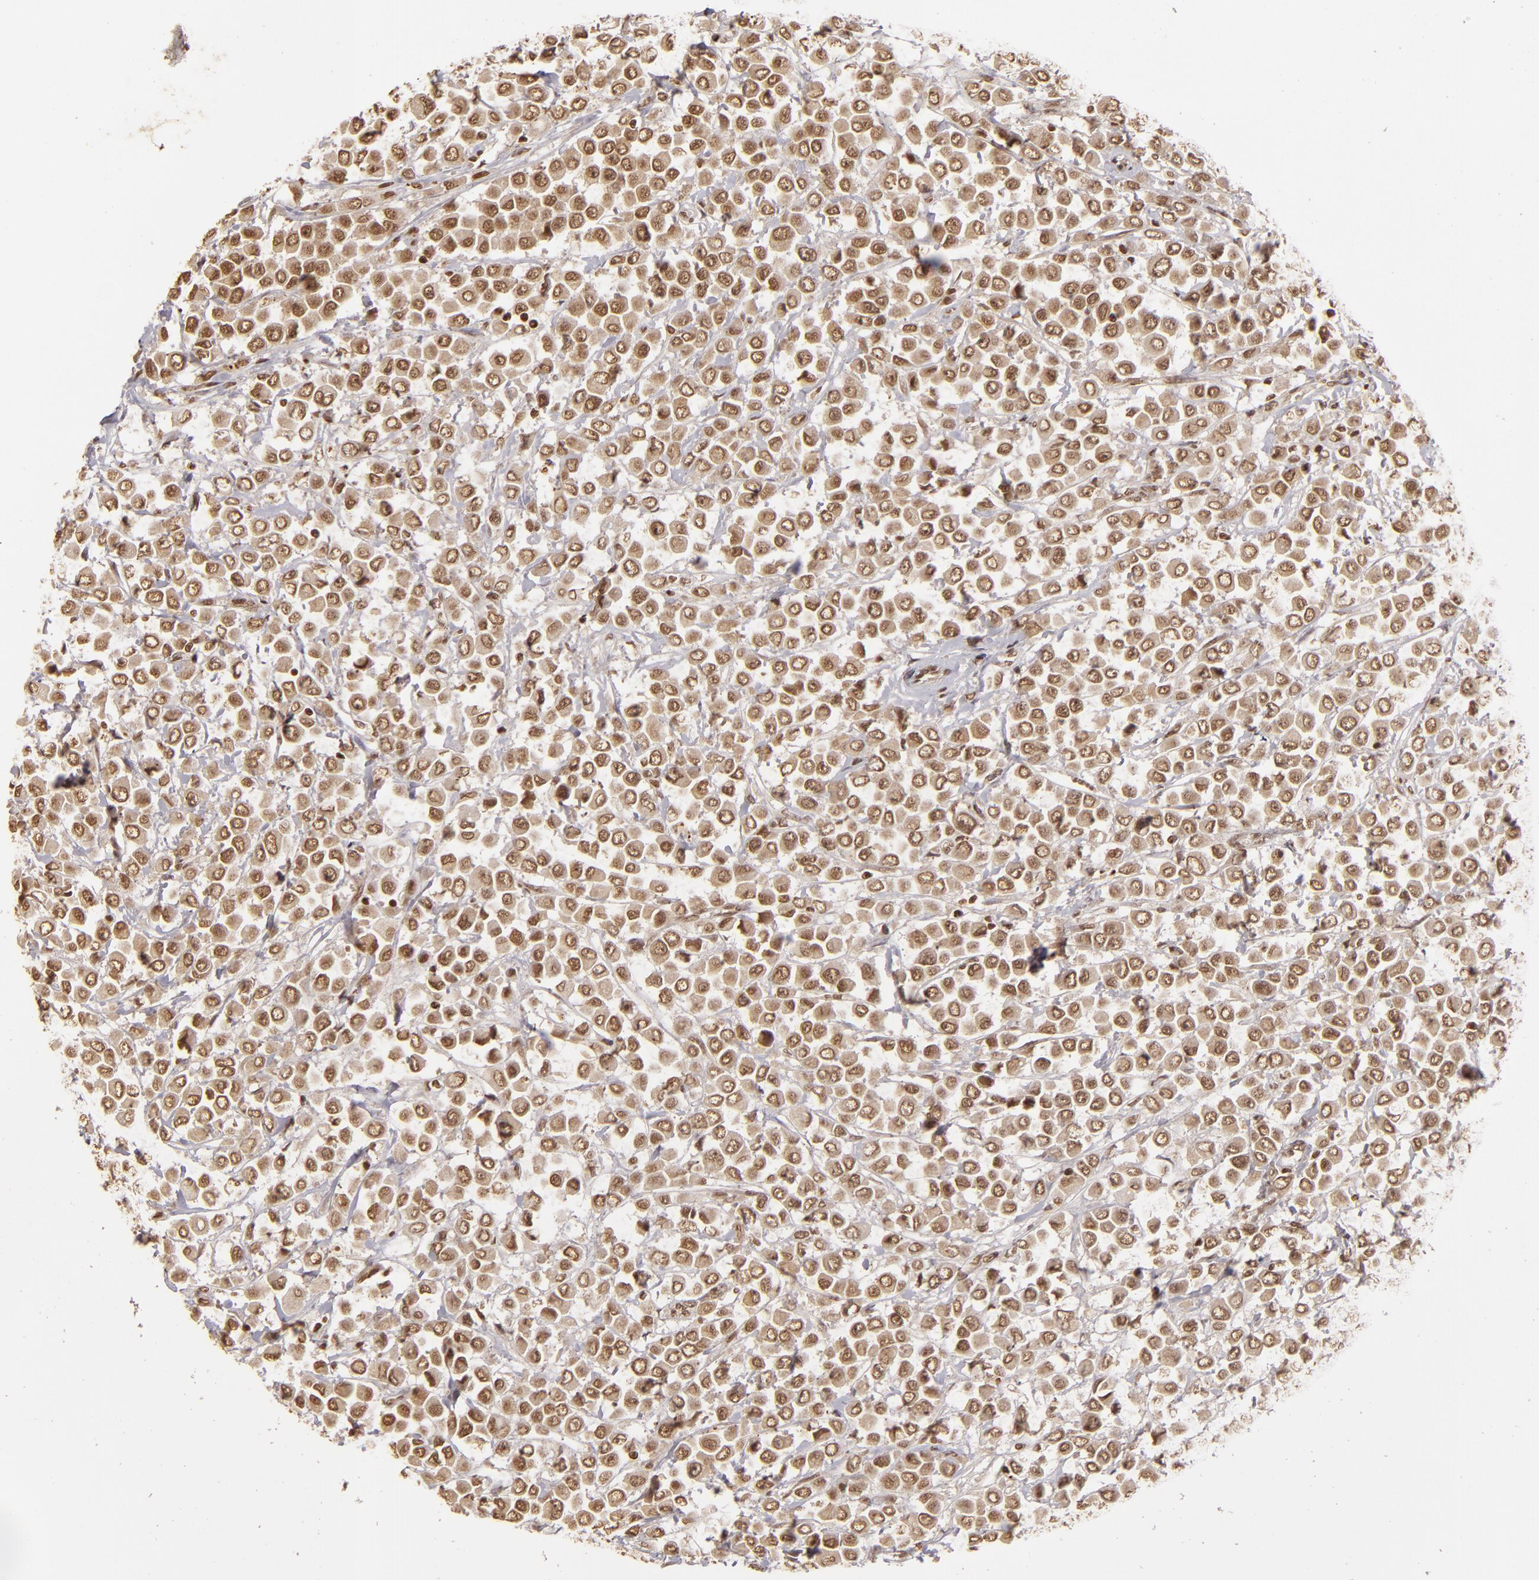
{"staining": {"intensity": "moderate", "quantity": ">75%", "location": "cytoplasmic/membranous,nuclear"}, "tissue": "breast cancer", "cell_type": "Tumor cells", "image_type": "cancer", "snomed": [{"axis": "morphology", "description": "Duct carcinoma"}, {"axis": "topography", "description": "Breast"}], "caption": "Immunohistochemical staining of human breast cancer (infiltrating ductal carcinoma) exhibits medium levels of moderate cytoplasmic/membranous and nuclear staining in about >75% of tumor cells. Using DAB (3,3'-diaminobenzidine) (brown) and hematoxylin (blue) stains, captured at high magnification using brightfield microscopy.", "gene": "CUL3", "patient": {"sex": "female", "age": 61}}